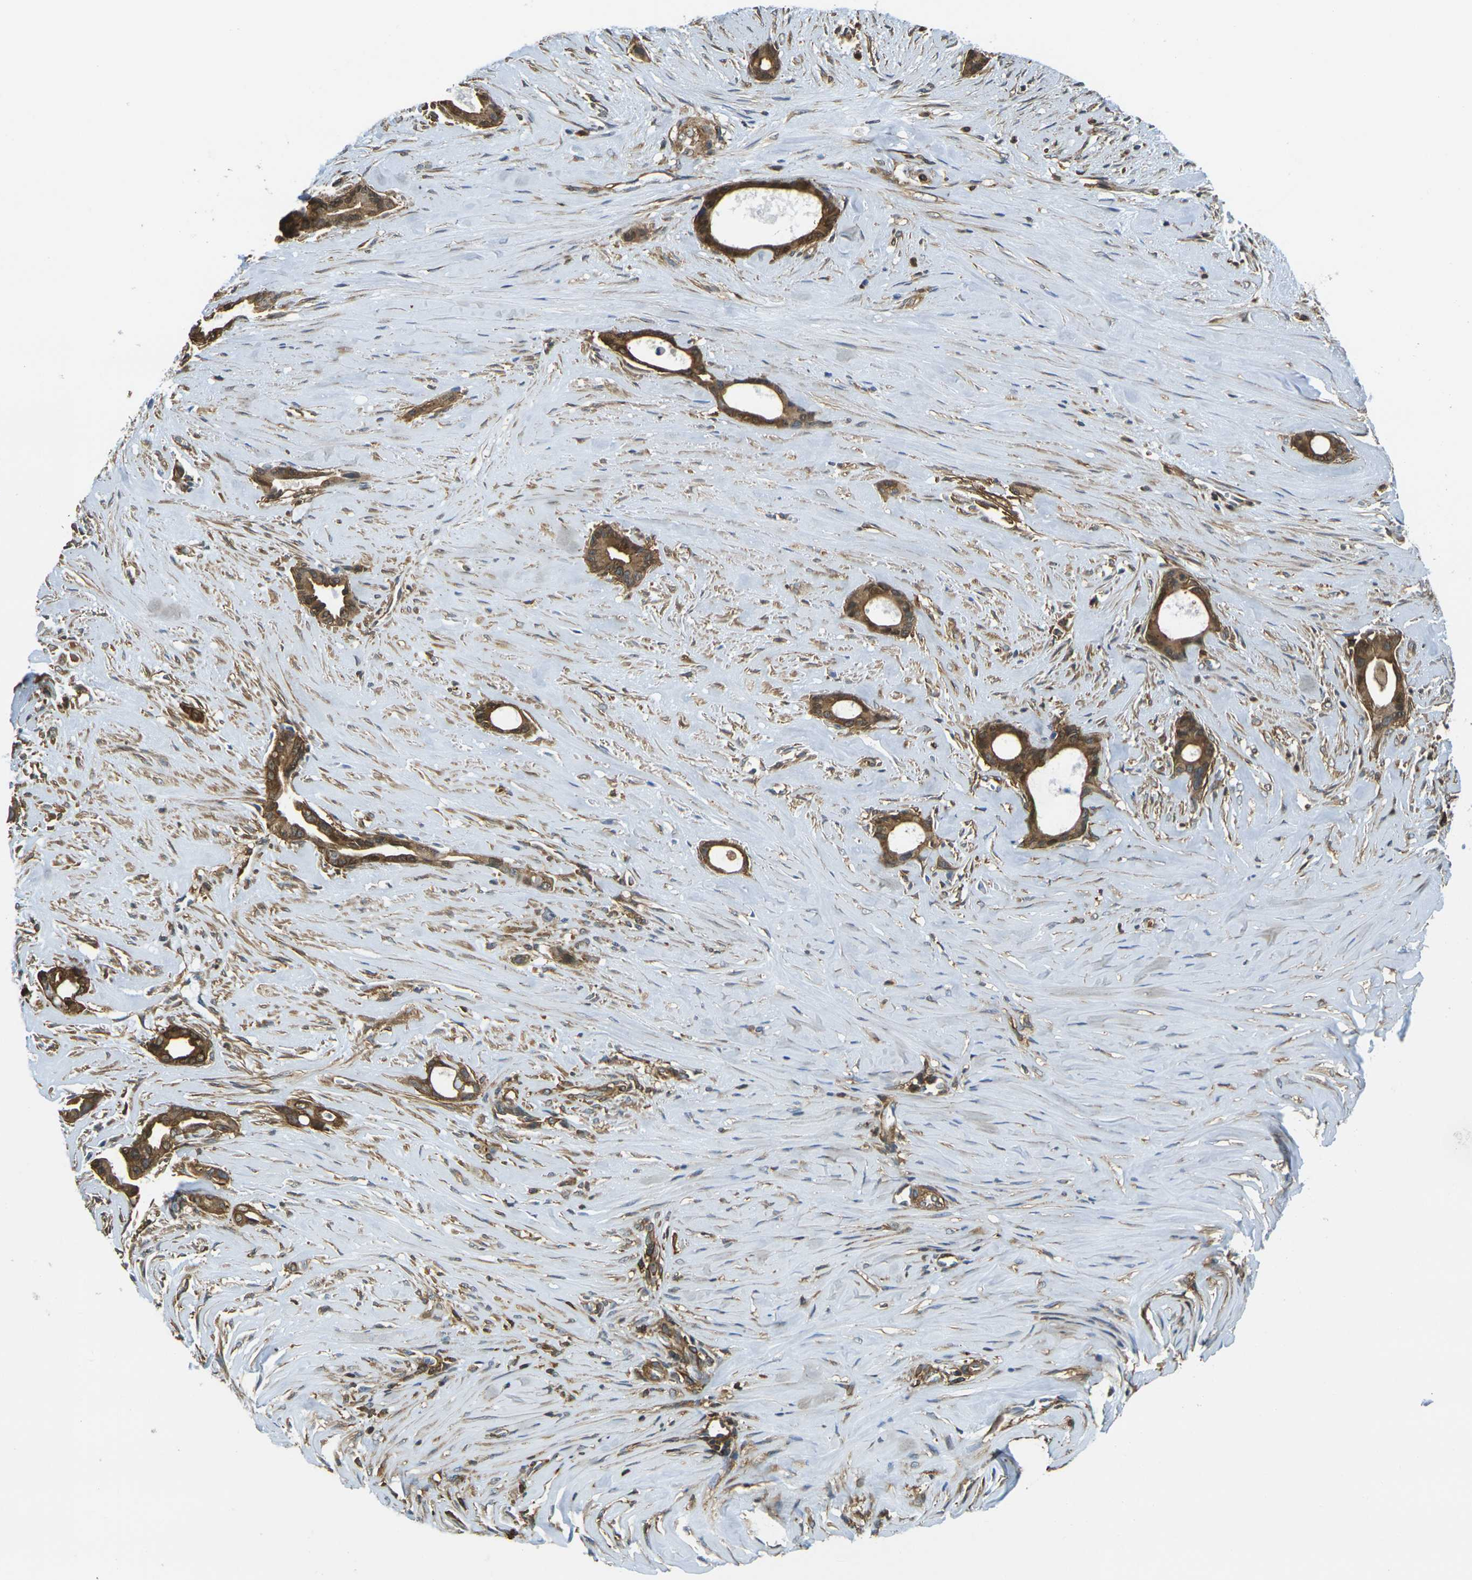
{"staining": {"intensity": "moderate", "quantity": ">75%", "location": "cytoplasmic/membranous,nuclear"}, "tissue": "liver cancer", "cell_type": "Tumor cells", "image_type": "cancer", "snomed": [{"axis": "morphology", "description": "Cholangiocarcinoma"}, {"axis": "topography", "description": "Liver"}], "caption": "Immunohistochemical staining of liver cancer (cholangiocarcinoma) displays moderate cytoplasmic/membranous and nuclear protein expression in about >75% of tumor cells.", "gene": "LASP1", "patient": {"sex": "female", "age": 55}}